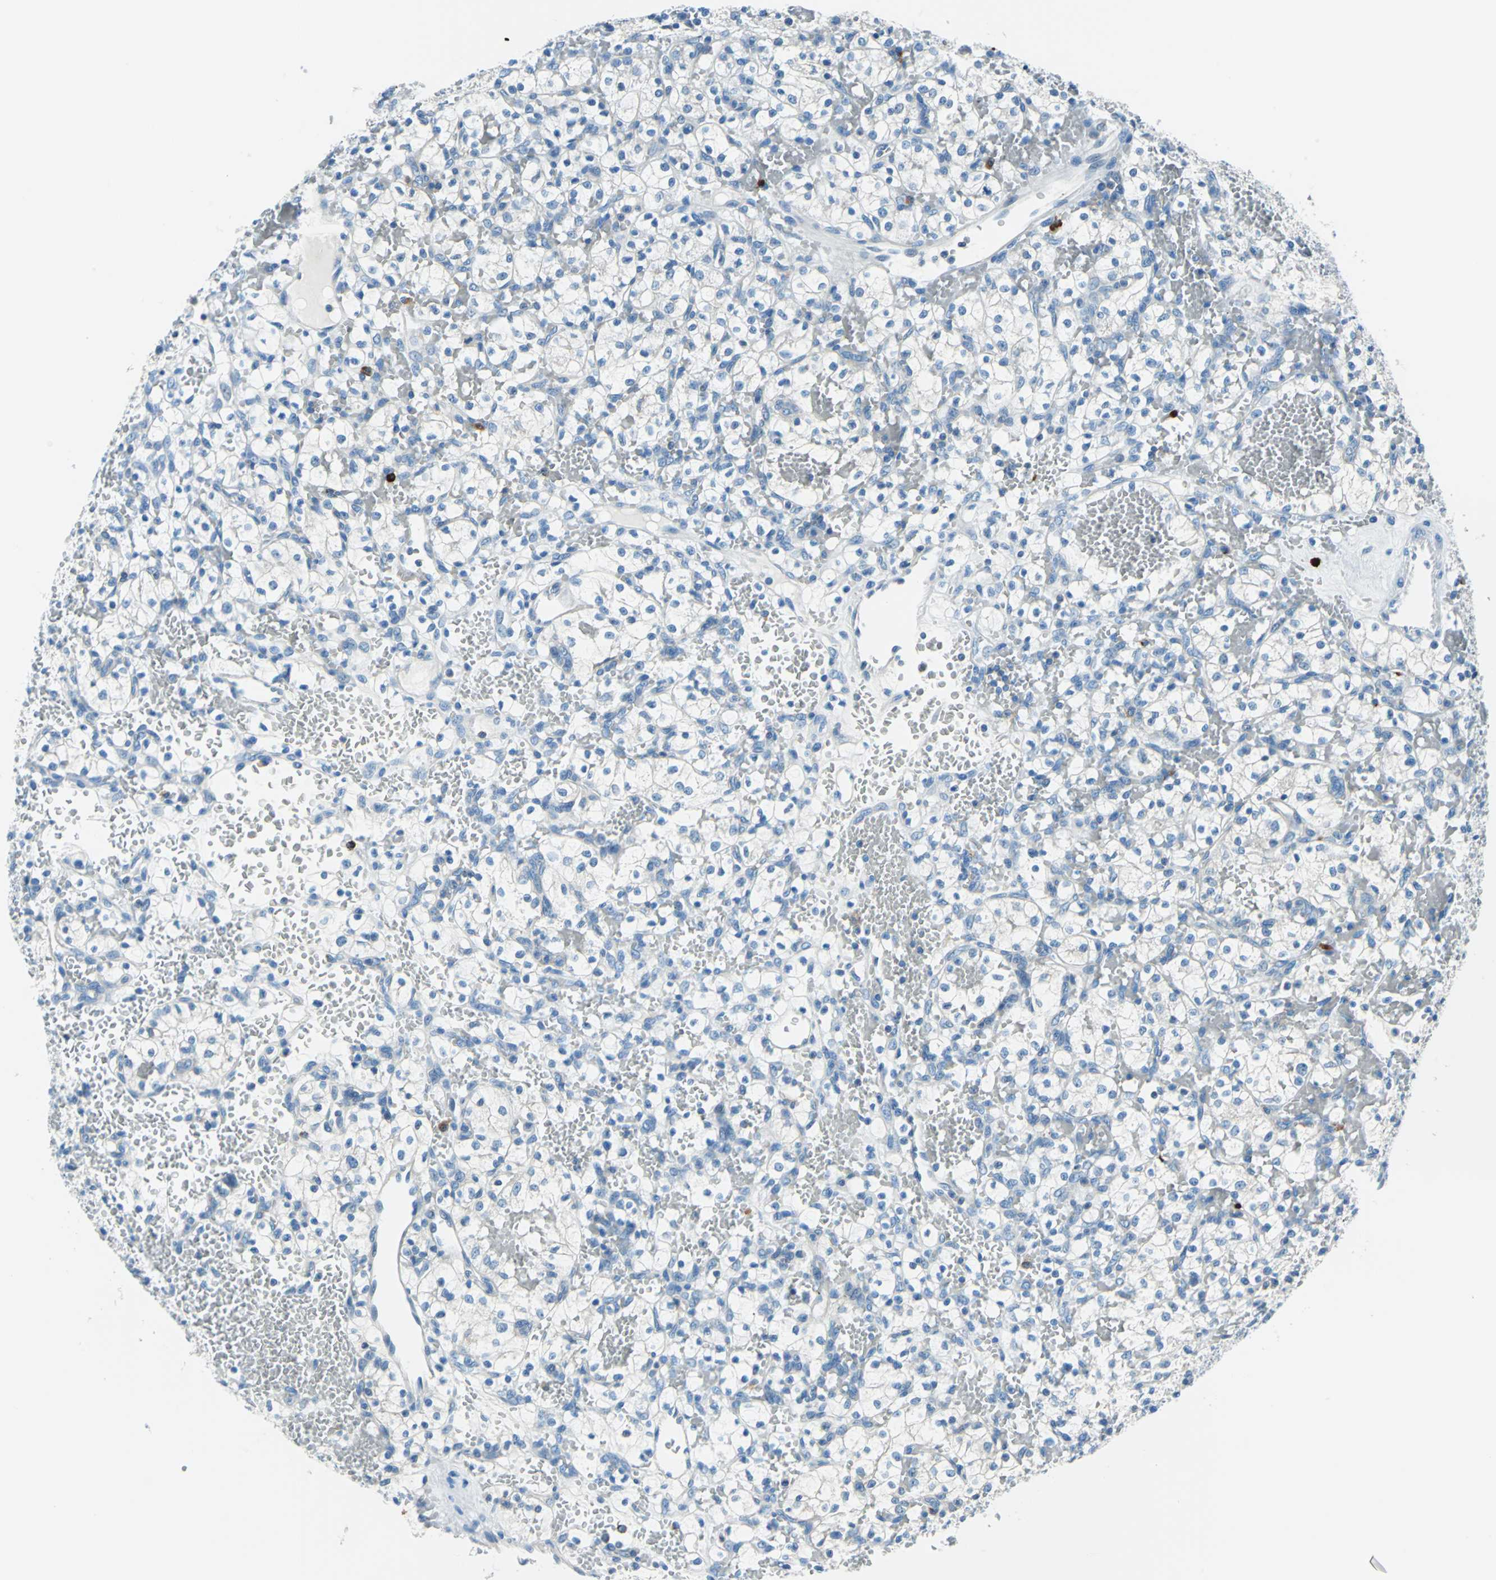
{"staining": {"intensity": "negative", "quantity": "none", "location": "none"}, "tissue": "renal cancer", "cell_type": "Tumor cells", "image_type": "cancer", "snomed": [{"axis": "morphology", "description": "Adenocarcinoma, NOS"}, {"axis": "topography", "description": "Kidney"}], "caption": "A histopathology image of renal cancer (adenocarcinoma) stained for a protein reveals no brown staining in tumor cells.", "gene": "CPA3", "patient": {"sex": "female", "age": 60}}